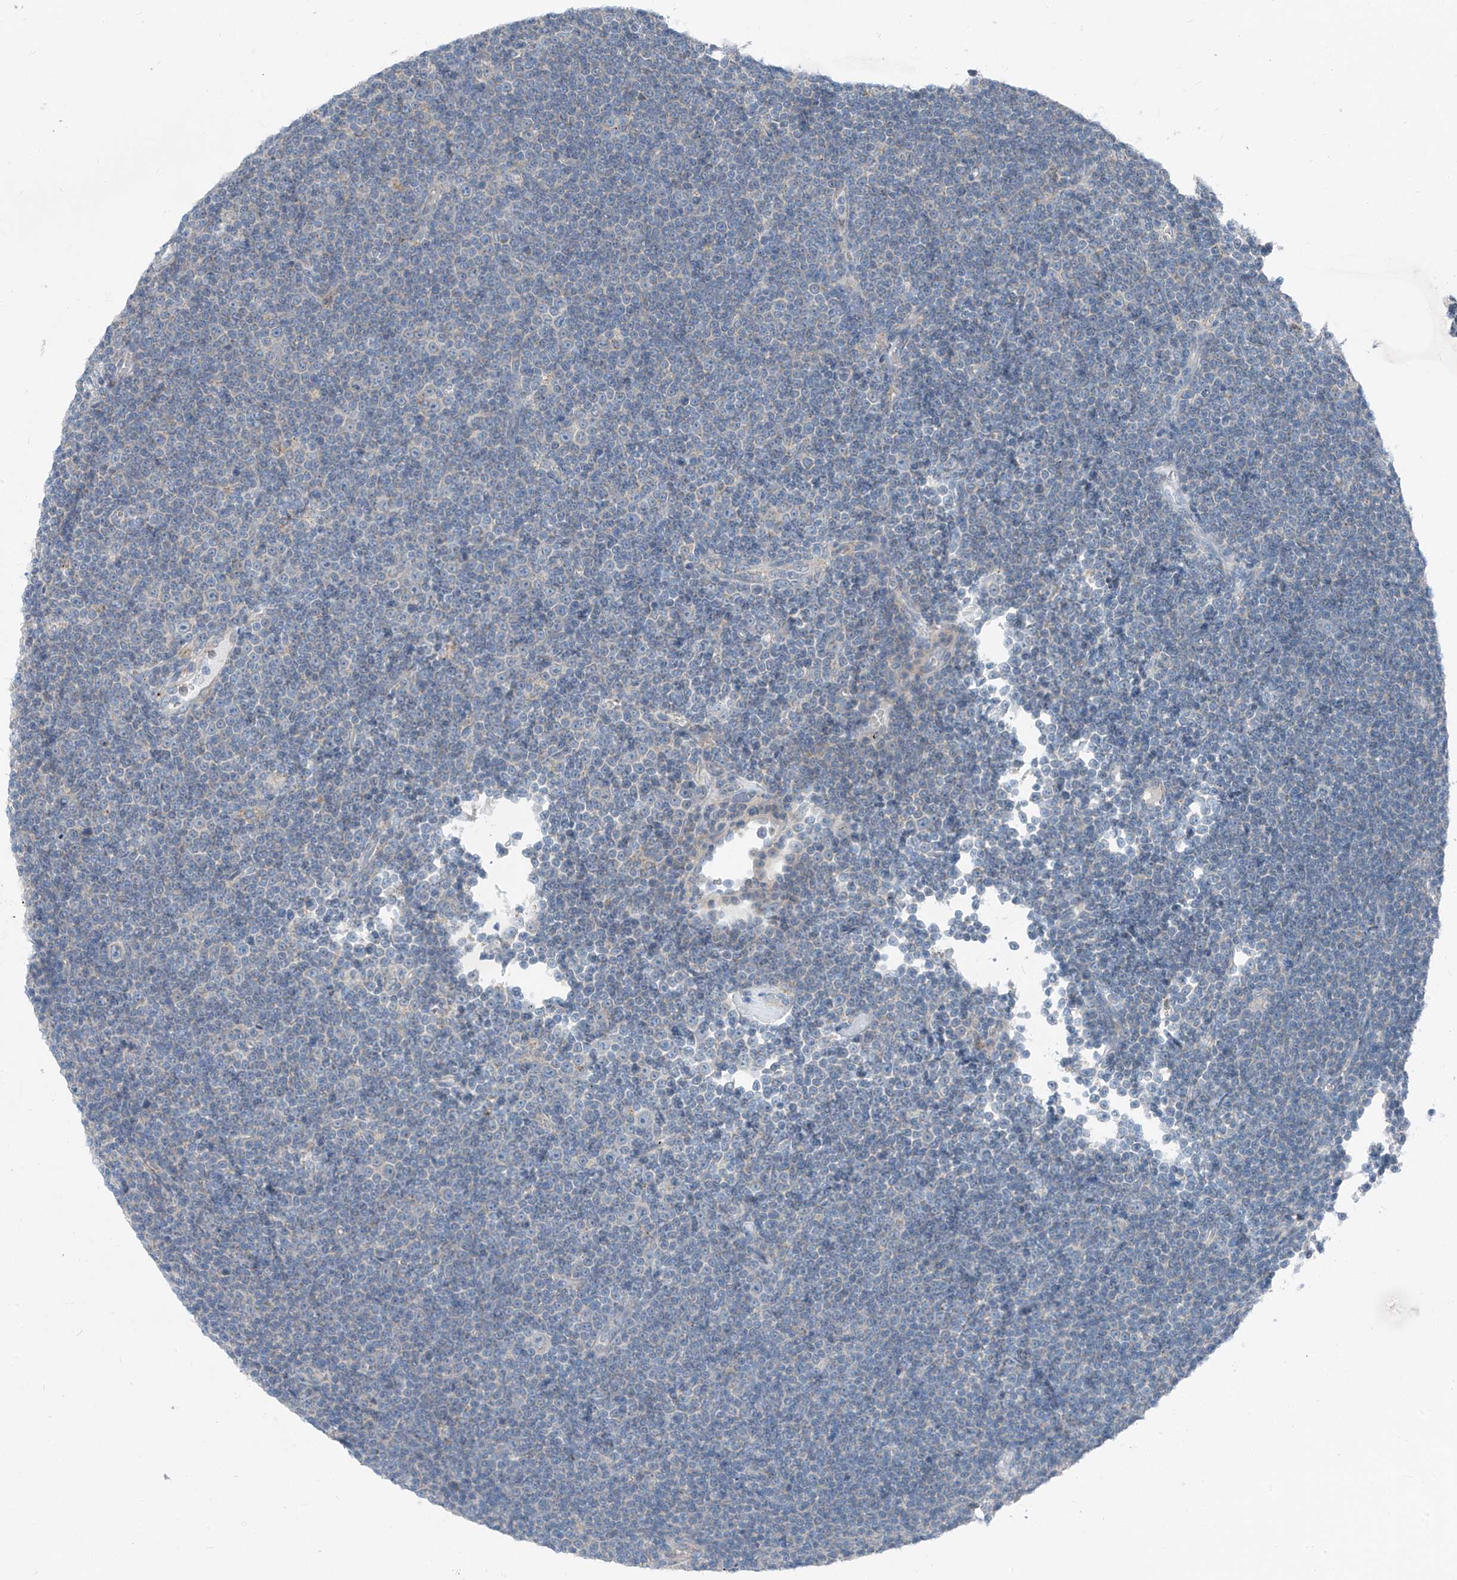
{"staining": {"intensity": "negative", "quantity": "none", "location": "none"}, "tissue": "lymphoma", "cell_type": "Tumor cells", "image_type": "cancer", "snomed": [{"axis": "morphology", "description": "Malignant lymphoma, non-Hodgkin's type, Low grade"}, {"axis": "topography", "description": "Lymph node"}], "caption": "Protein analysis of low-grade malignant lymphoma, non-Hodgkin's type reveals no significant positivity in tumor cells.", "gene": "CHMP2B", "patient": {"sex": "female", "age": 67}}